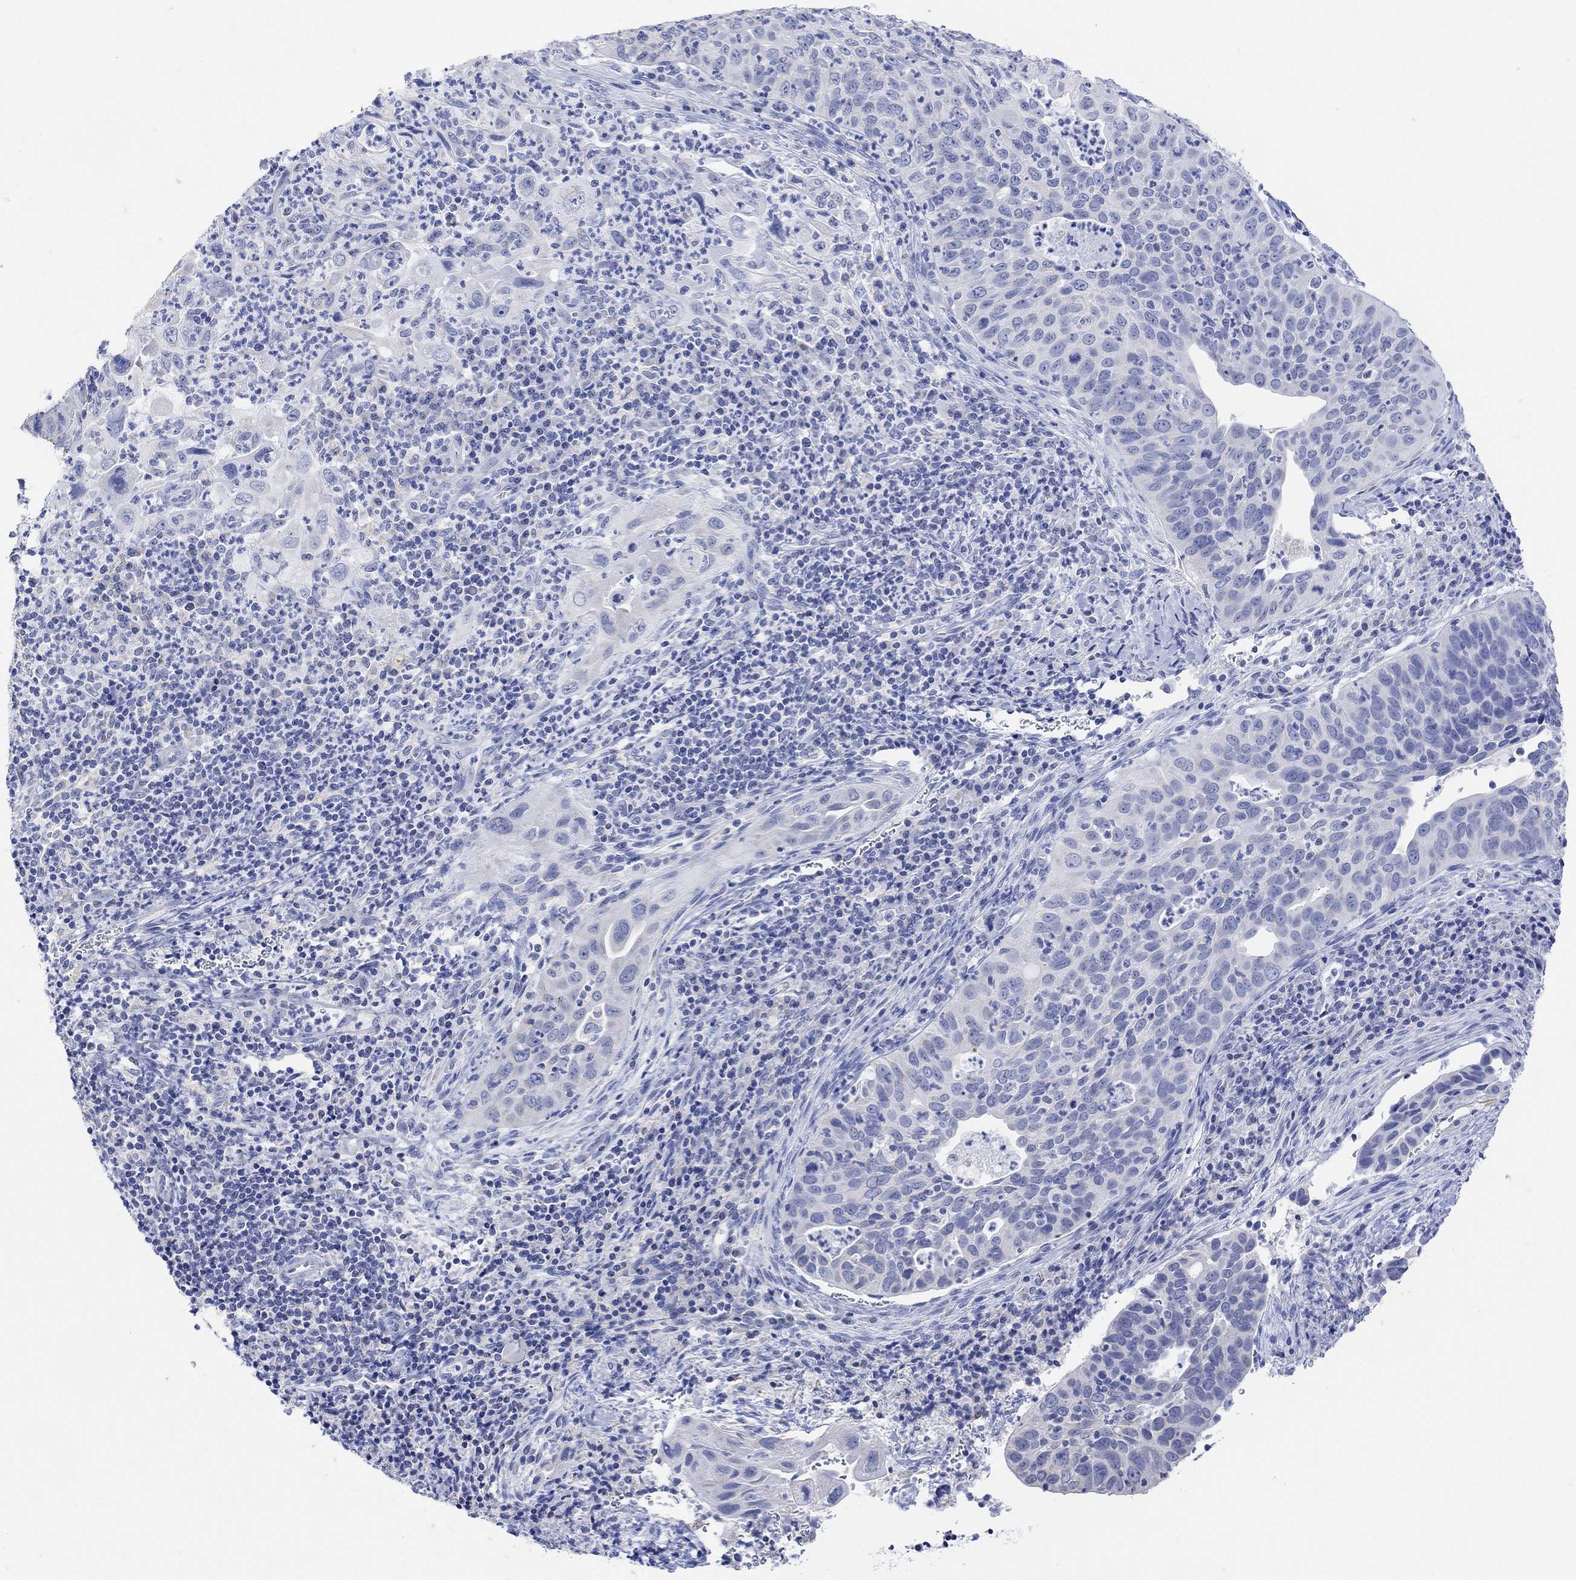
{"staining": {"intensity": "negative", "quantity": "none", "location": "none"}, "tissue": "cervical cancer", "cell_type": "Tumor cells", "image_type": "cancer", "snomed": [{"axis": "morphology", "description": "Squamous cell carcinoma, NOS"}, {"axis": "topography", "description": "Cervix"}], "caption": "An IHC photomicrograph of cervical cancer is shown. There is no staining in tumor cells of cervical cancer.", "gene": "SYT12", "patient": {"sex": "female", "age": 26}}